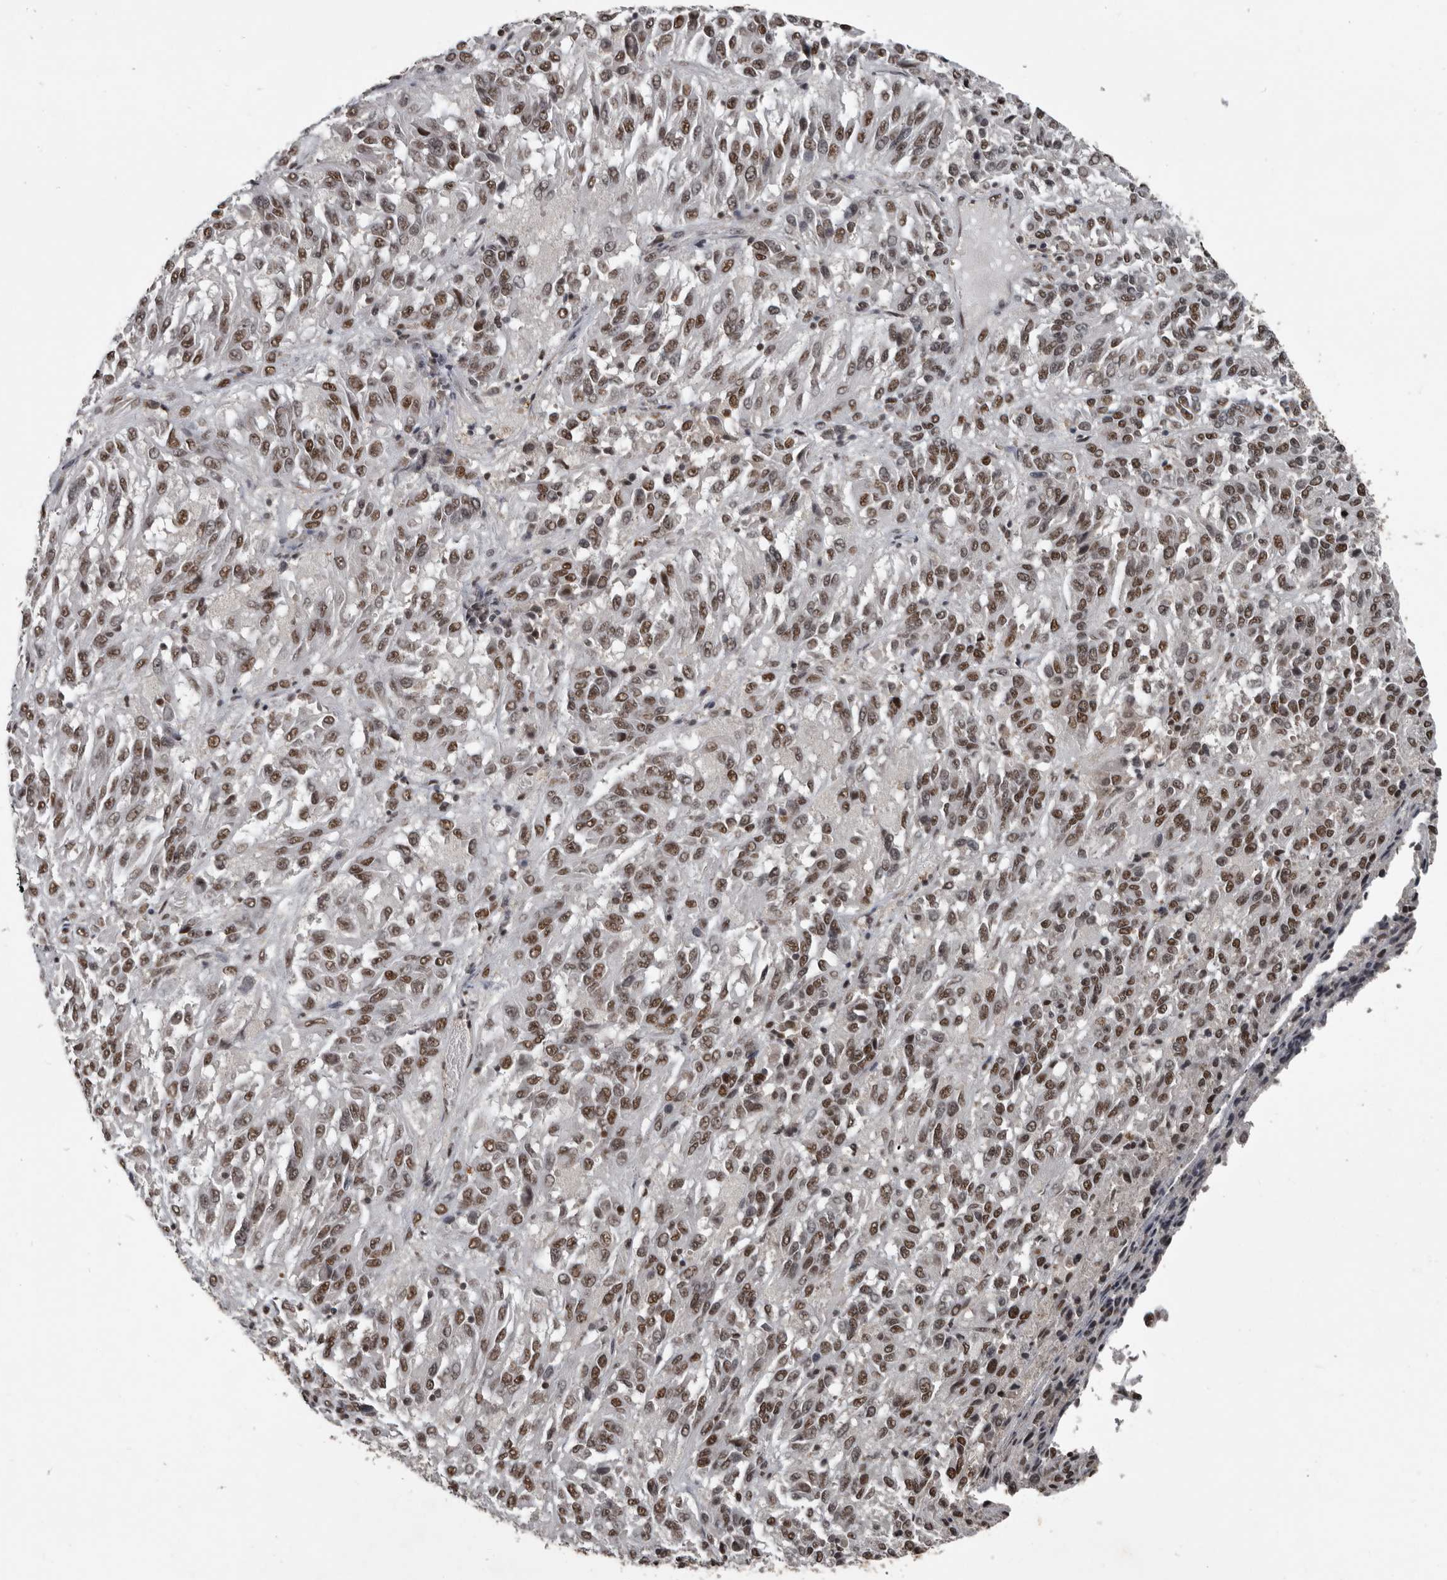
{"staining": {"intensity": "moderate", "quantity": ">75%", "location": "nuclear"}, "tissue": "melanoma", "cell_type": "Tumor cells", "image_type": "cancer", "snomed": [{"axis": "morphology", "description": "Malignant melanoma, Metastatic site"}, {"axis": "topography", "description": "Lung"}], "caption": "Immunohistochemistry (IHC) staining of melanoma, which reveals medium levels of moderate nuclear expression in approximately >75% of tumor cells indicating moderate nuclear protein staining. The staining was performed using DAB (brown) for protein detection and nuclei were counterstained in hematoxylin (blue).", "gene": "CHD1L", "patient": {"sex": "male", "age": 64}}